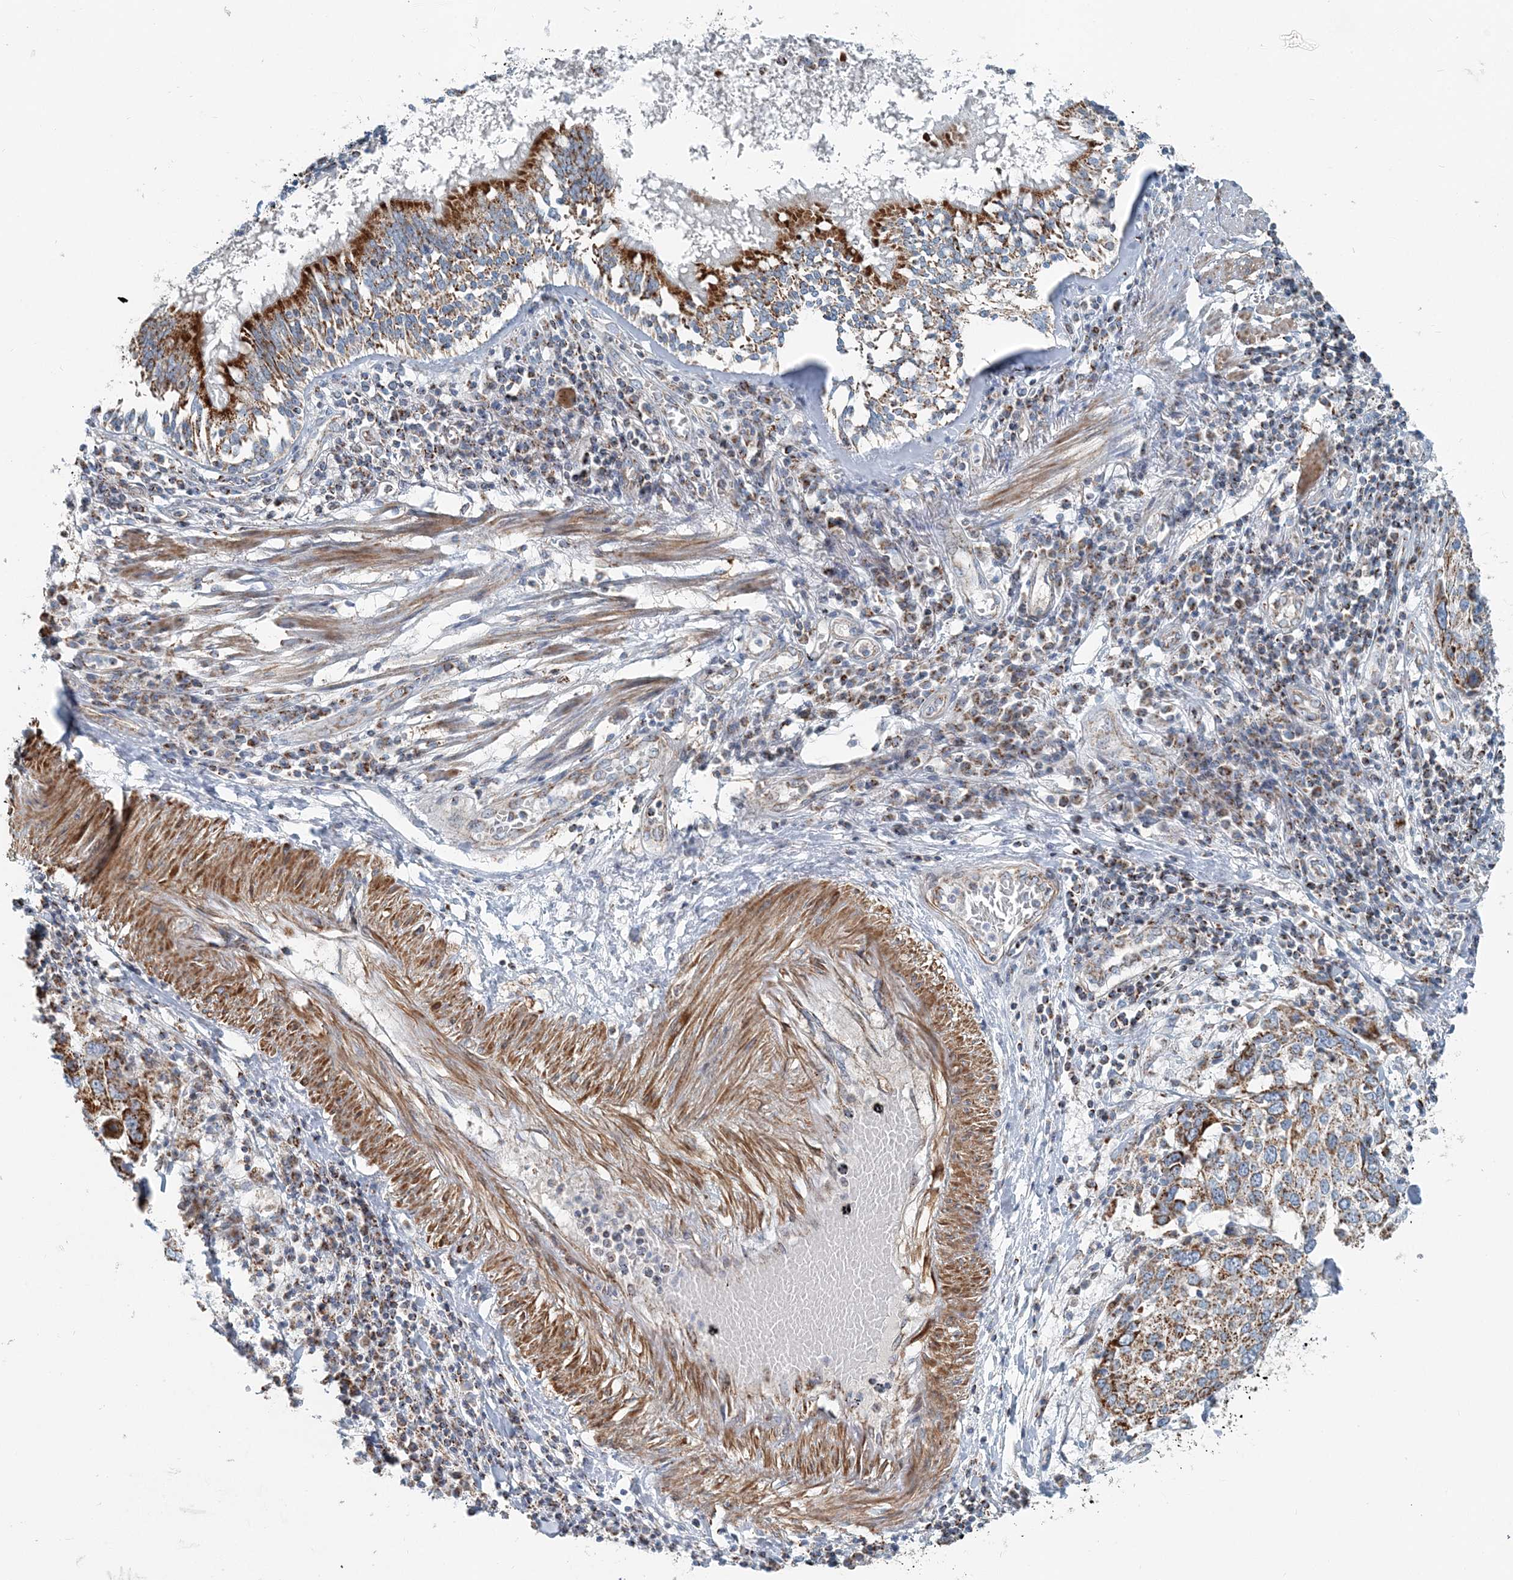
{"staining": {"intensity": "moderate", "quantity": ">75%", "location": "cytoplasmic/membranous"}, "tissue": "lung cancer", "cell_type": "Tumor cells", "image_type": "cancer", "snomed": [{"axis": "morphology", "description": "Squamous cell carcinoma, NOS"}, {"axis": "topography", "description": "Lung"}], "caption": "This image reveals IHC staining of lung cancer, with medium moderate cytoplasmic/membranous staining in about >75% of tumor cells.", "gene": "INTU", "patient": {"sex": "male", "age": 65}}